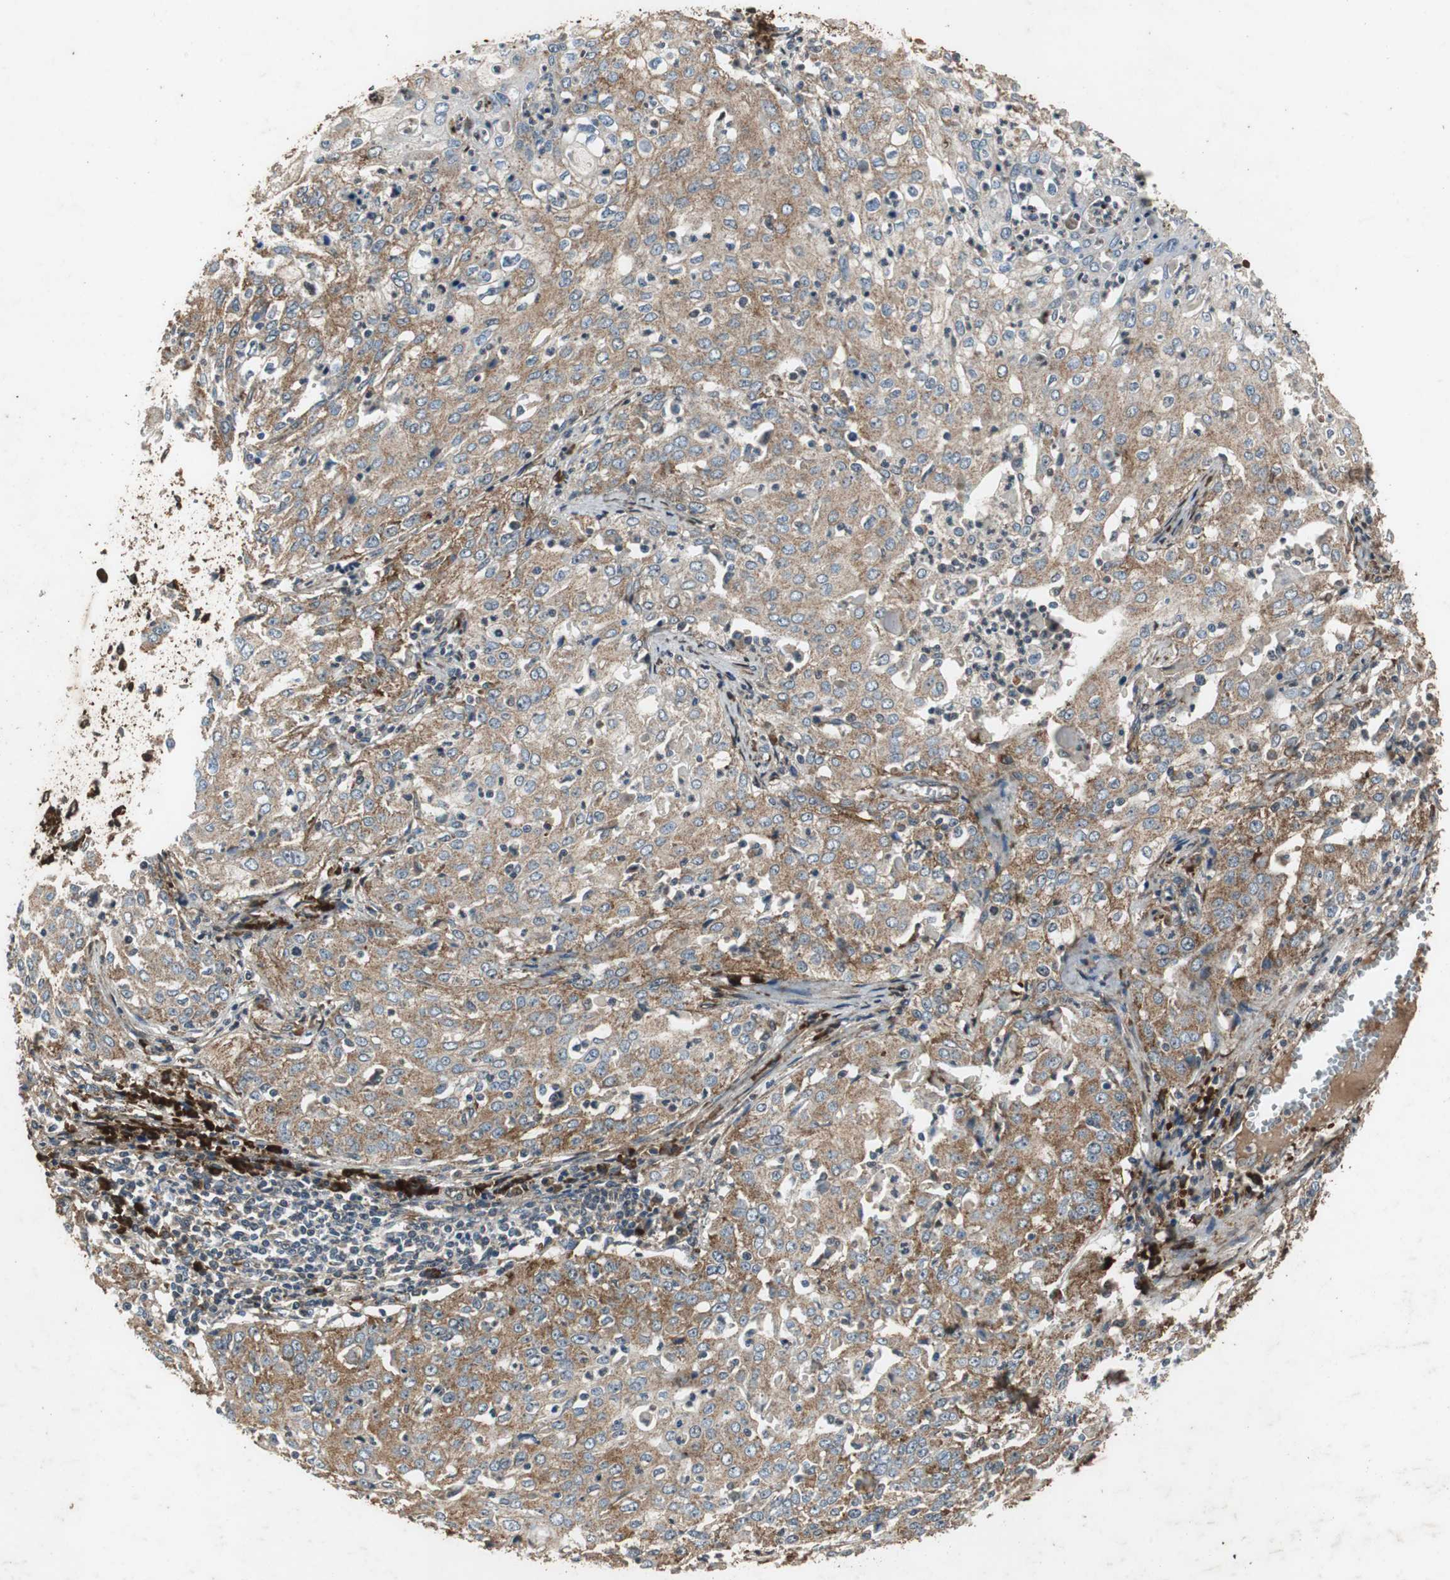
{"staining": {"intensity": "moderate", "quantity": ">75%", "location": "cytoplasmic/membranous"}, "tissue": "cervical cancer", "cell_type": "Tumor cells", "image_type": "cancer", "snomed": [{"axis": "morphology", "description": "Squamous cell carcinoma, NOS"}, {"axis": "topography", "description": "Cervix"}], "caption": "Immunohistochemical staining of human squamous cell carcinoma (cervical) reveals moderate cytoplasmic/membranous protein expression in approximately >75% of tumor cells. Immunohistochemistry stains the protein of interest in brown and the nuclei are stained blue.", "gene": "NAA10", "patient": {"sex": "female", "age": 39}}